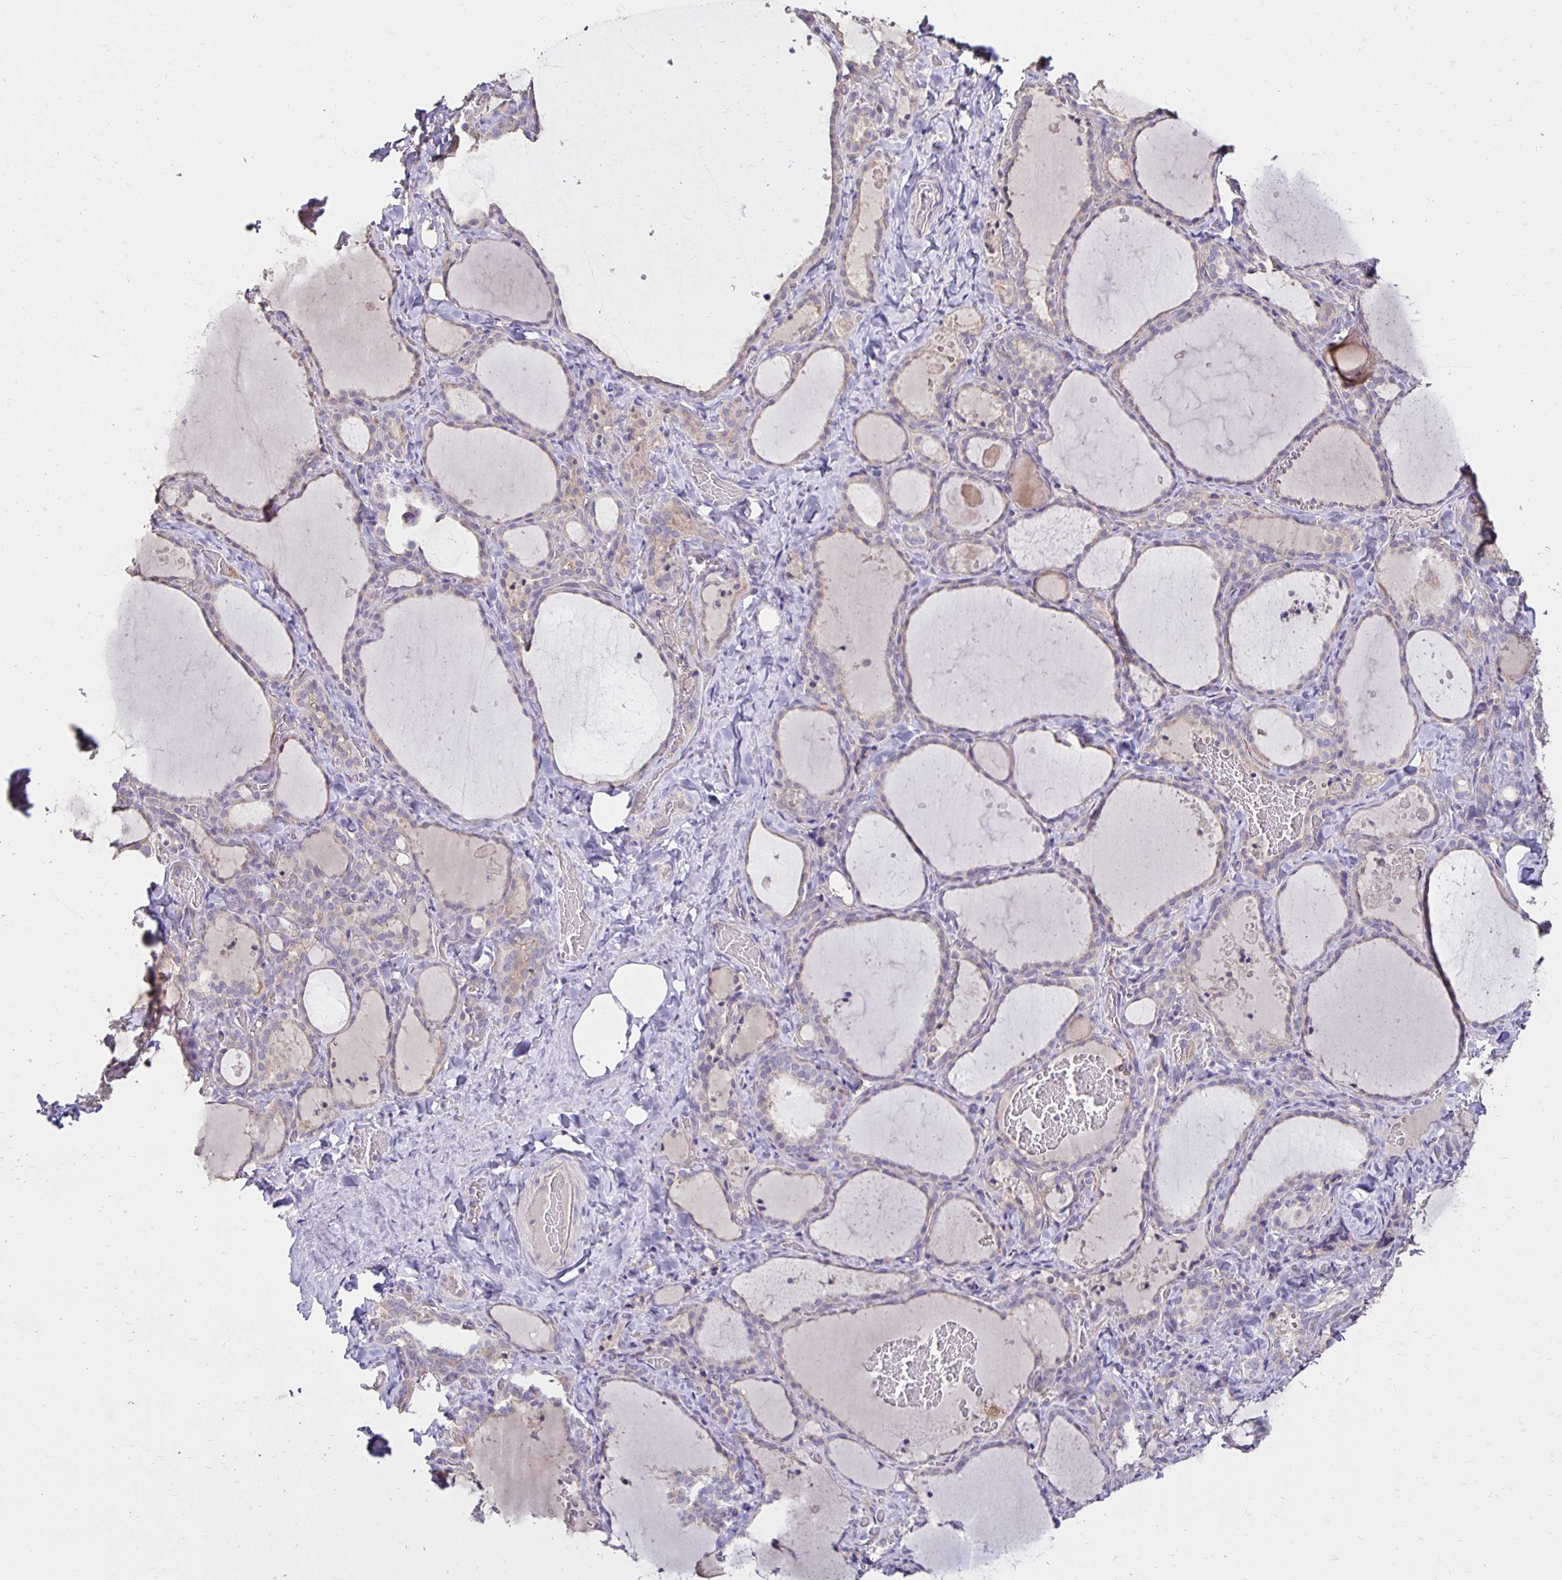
{"staining": {"intensity": "weak", "quantity": "<25%", "location": "cytoplasmic/membranous"}, "tissue": "thyroid gland", "cell_type": "Glandular cells", "image_type": "normal", "snomed": [{"axis": "morphology", "description": "Normal tissue, NOS"}, {"axis": "topography", "description": "Thyroid gland"}], "caption": "Immunohistochemistry image of normal thyroid gland: thyroid gland stained with DAB (3,3'-diaminobenzidine) demonstrates no significant protein positivity in glandular cells.", "gene": "PNPLA3", "patient": {"sex": "female", "age": 22}}